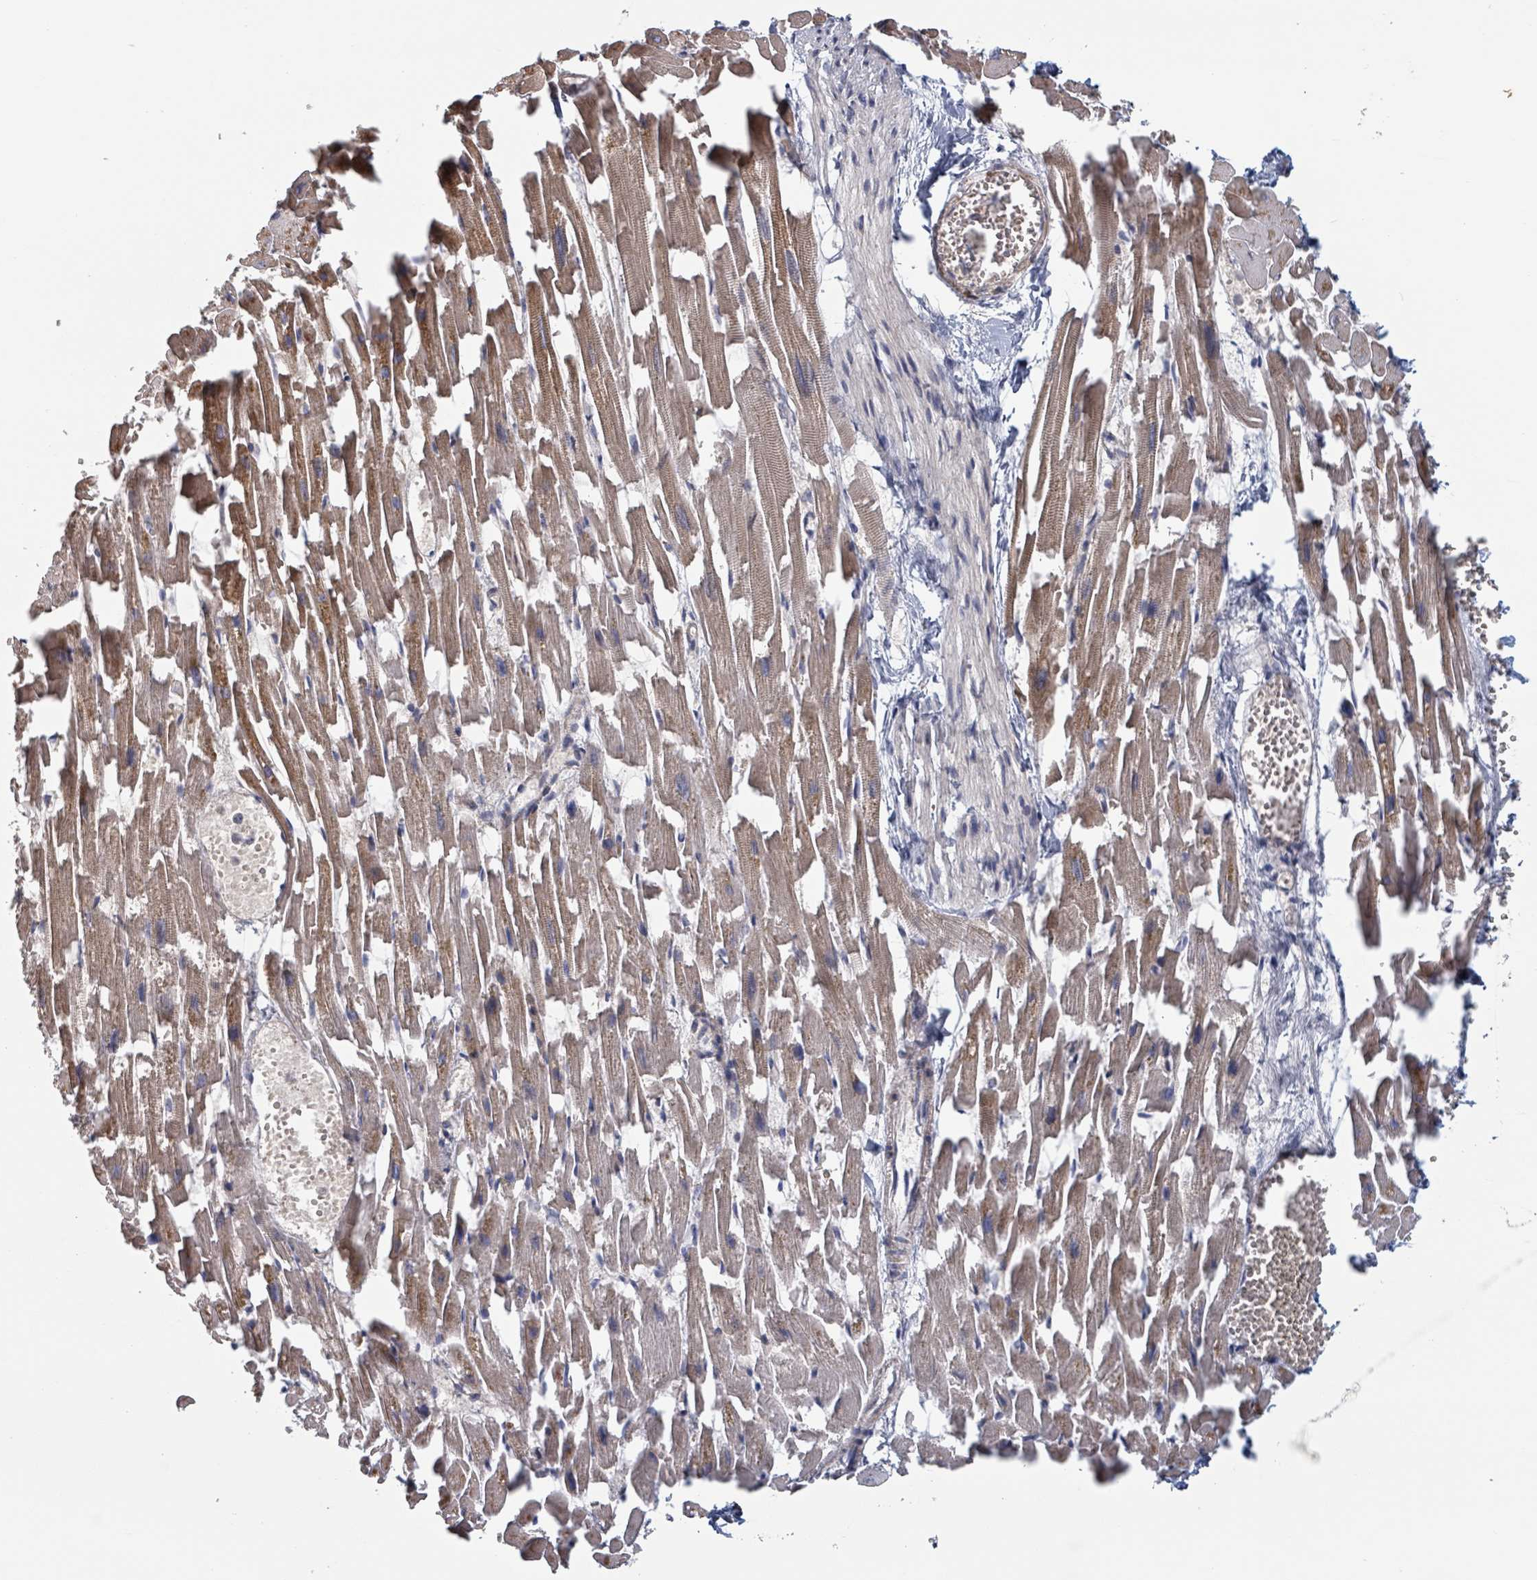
{"staining": {"intensity": "moderate", "quantity": ">75%", "location": "cytoplasmic/membranous"}, "tissue": "heart muscle", "cell_type": "Cardiomyocytes", "image_type": "normal", "snomed": [{"axis": "morphology", "description": "Normal tissue, NOS"}, {"axis": "topography", "description": "Heart"}], "caption": "About >75% of cardiomyocytes in benign heart muscle reveal moderate cytoplasmic/membranous protein expression as visualized by brown immunohistochemical staining.", "gene": "HIVEP1", "patient": {"sex": "female", "age": 64}}